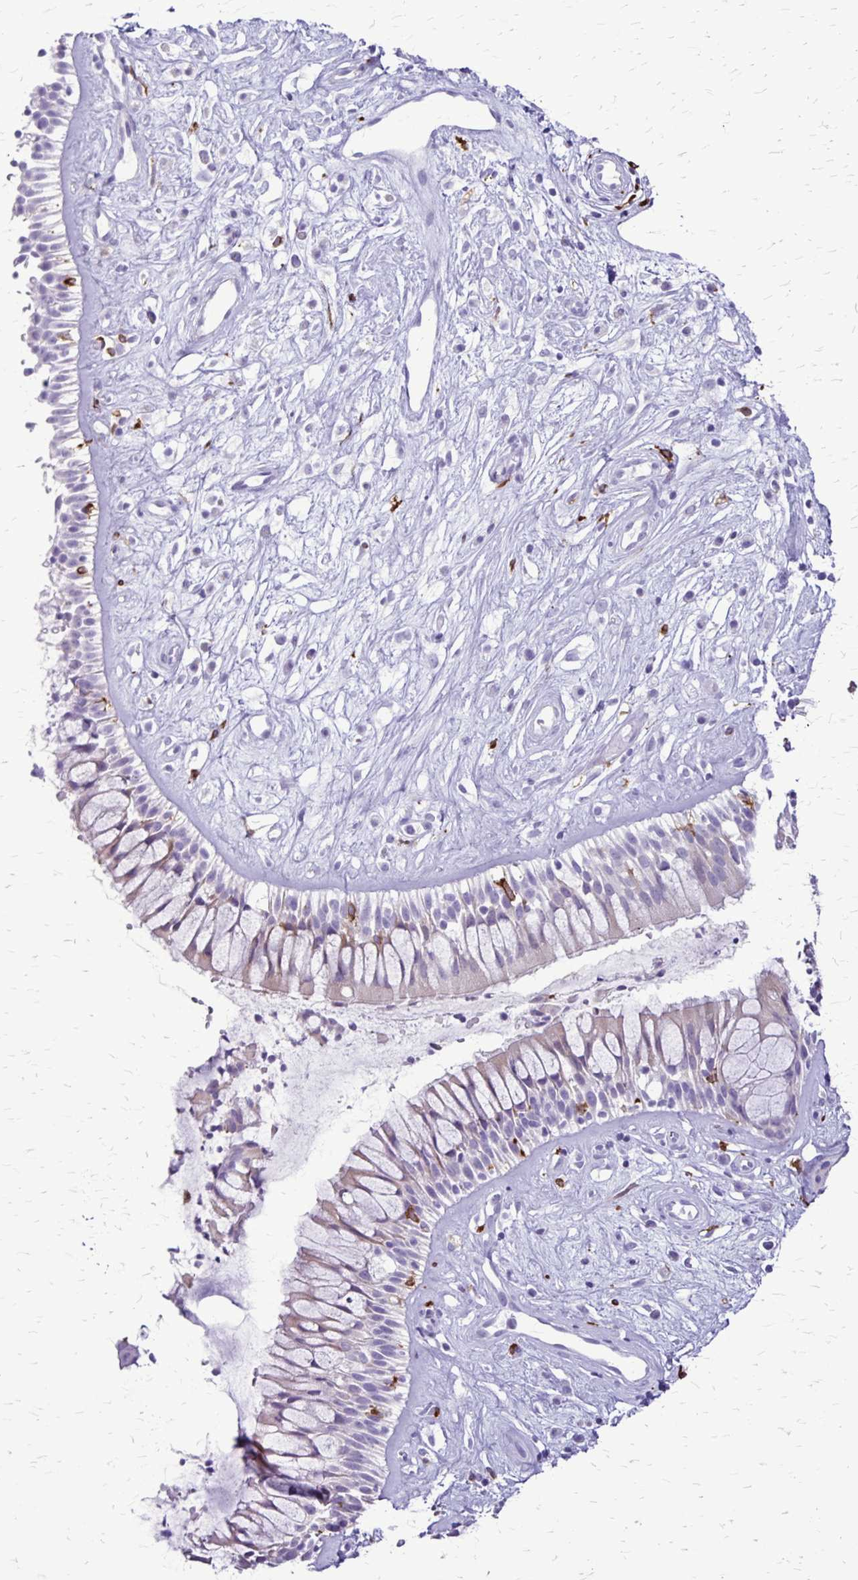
{"staining": {"intensity": "negative", "quantity": "none", "location": "none"}, "tissue": "nasopharynx", "cell_type": "Respiratory epithelial cells", "image_type": "normal", "snomed": [{"axis": "morphology", "description": "Normal tissue, NOS"}, {"axis": "topography", "description": "Nasopharynx"}], "caption": "This micrograph is of normal nasopharynx stained with IHC to label a protein in brown with the nuclei are counter-stained blue. There is no expression in respiratory epithelial cells.", "gene": "RTN1", "patient": {"sex": "male", "age": 32}}